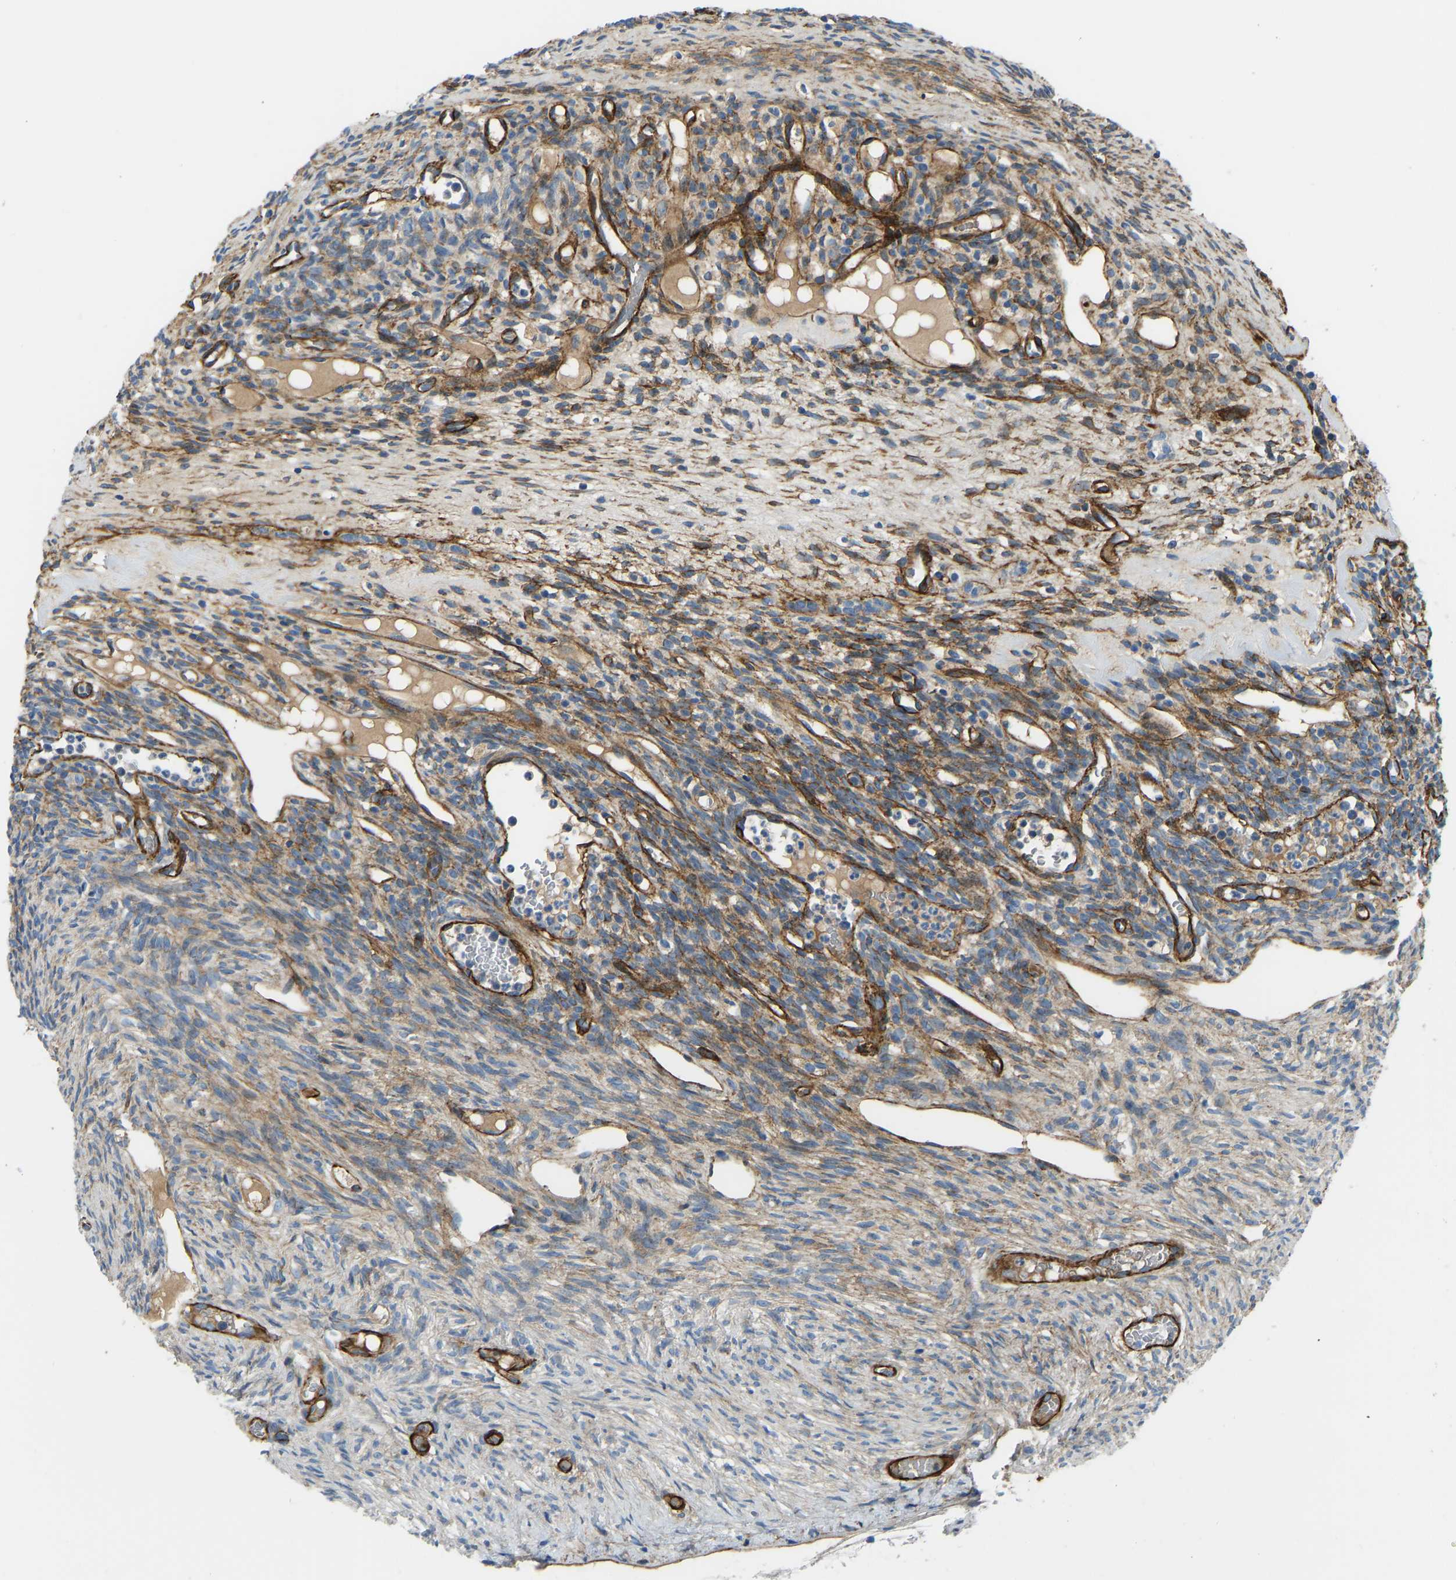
{"staining": {"intensity": "negative", "quantity": "none", "location": "none"}, "tissue": "ovary", "cell_type": "Follicle cells", "image_type": "normal", "snomed": [{"axis": "morphology", "description": "Normal tissue, NOS"}, {"axis": "topography", "description": "Ovary"}], "caption": "A high-resolution photomicrograph shows immunohistochemistry staining of benign ovary, which reveals no significant positivity in follicle cells.", "gene": "COL15A1", "patient": {"sex": "female", "age": 33}}